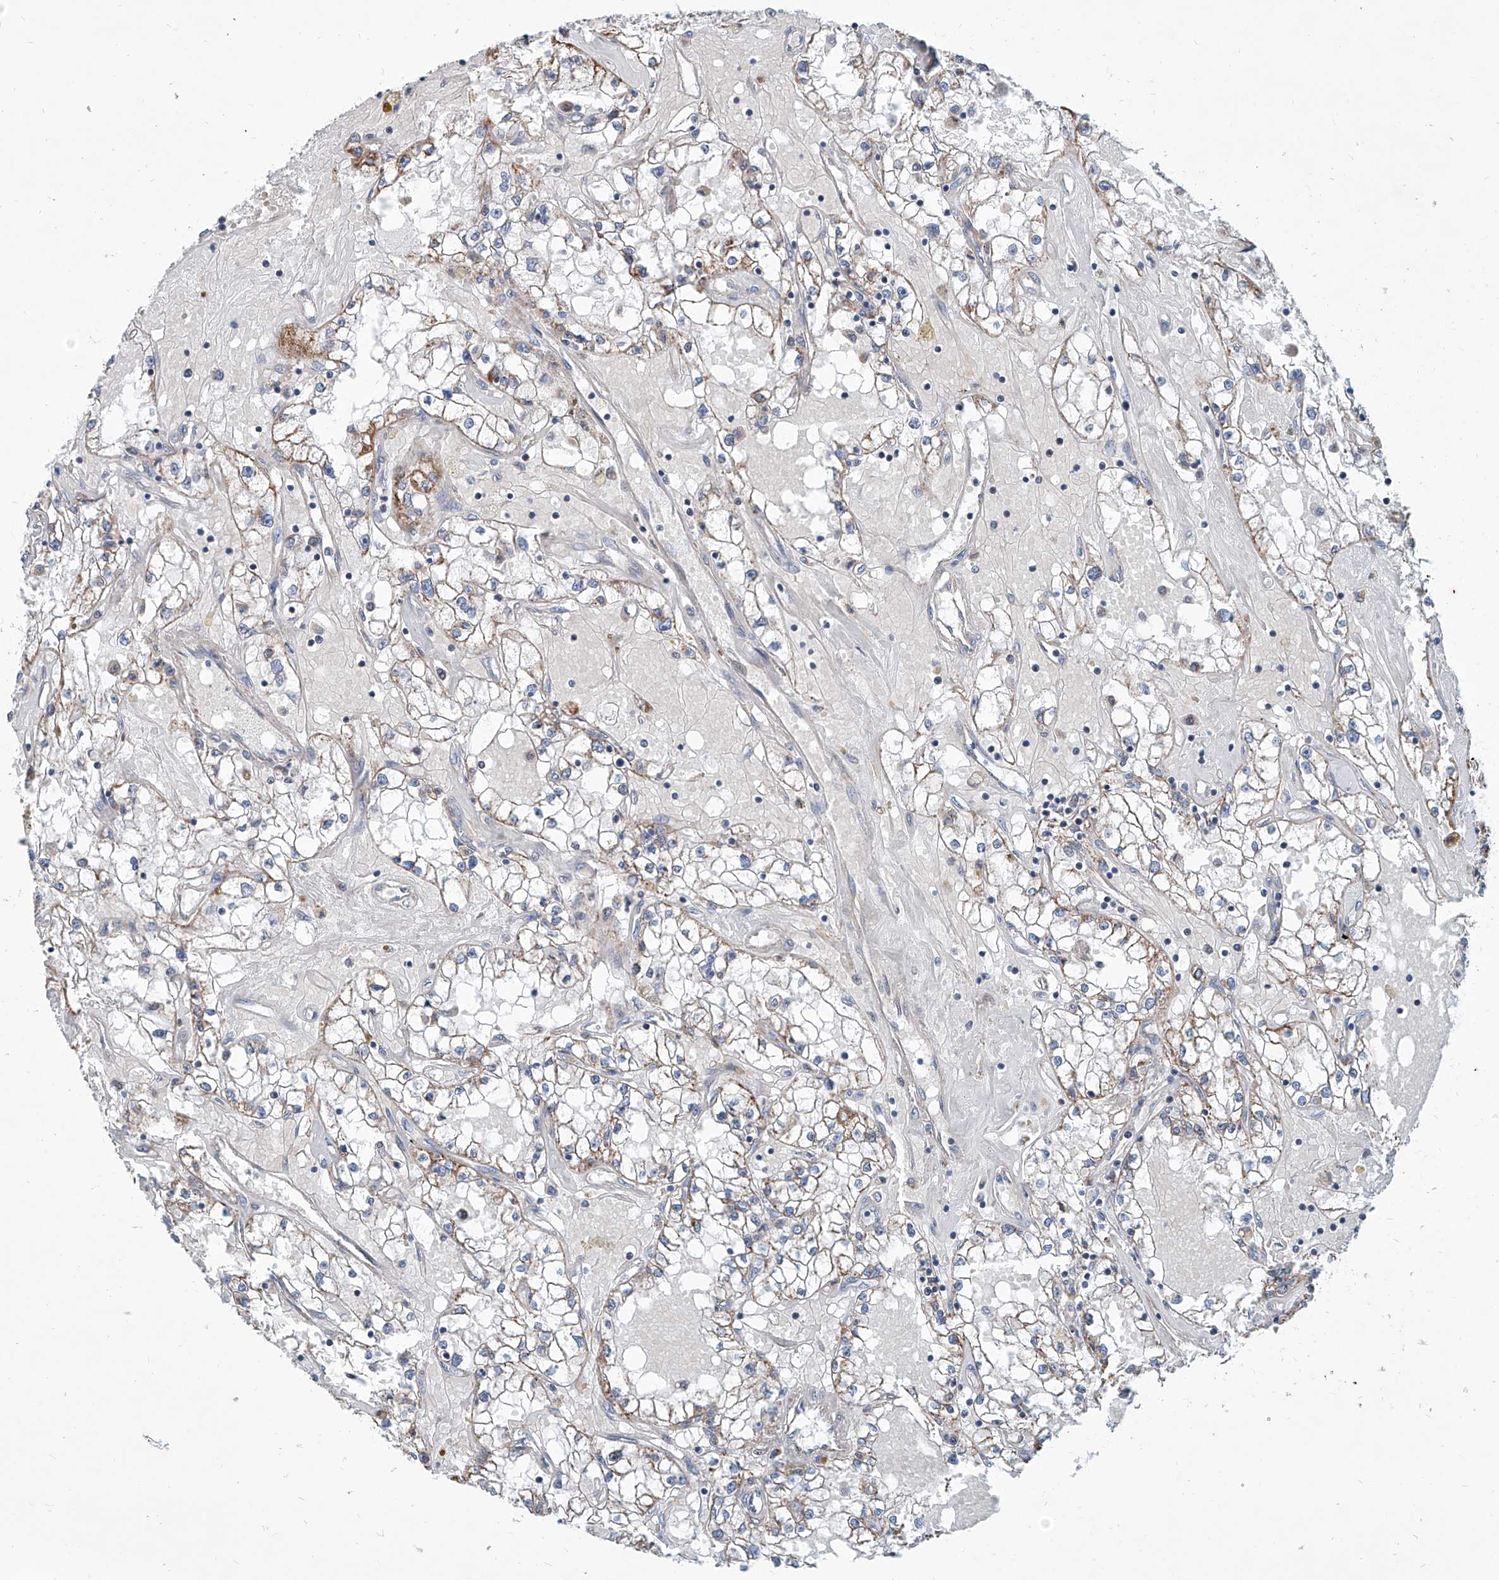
{"staining": {"intensity": "moderate", "quantity": "<25%", "location": "cytoplasmic/membranous"}, "tissue": "renal cancer", "cell_type": "Tumor cells", "image_type": "cancer", "snomed": [{"axis": "morphology", "description": "Adenocarcinoma, NOS"}, {"axis": "topography", "description": "Kidney"}], "caption": "Immunohistochemical staining of renal adenocarcinoma displays low levels of moderate cytoplasmic/membranous staining in approximately <25% of tumor cells. The staining is performed using DAB brown chromogen to label protein expression. The nuclei are counter-stained blue using hematoxylin.", "gene": "USP48", "patient": {"sex": "male", "age": 56}}